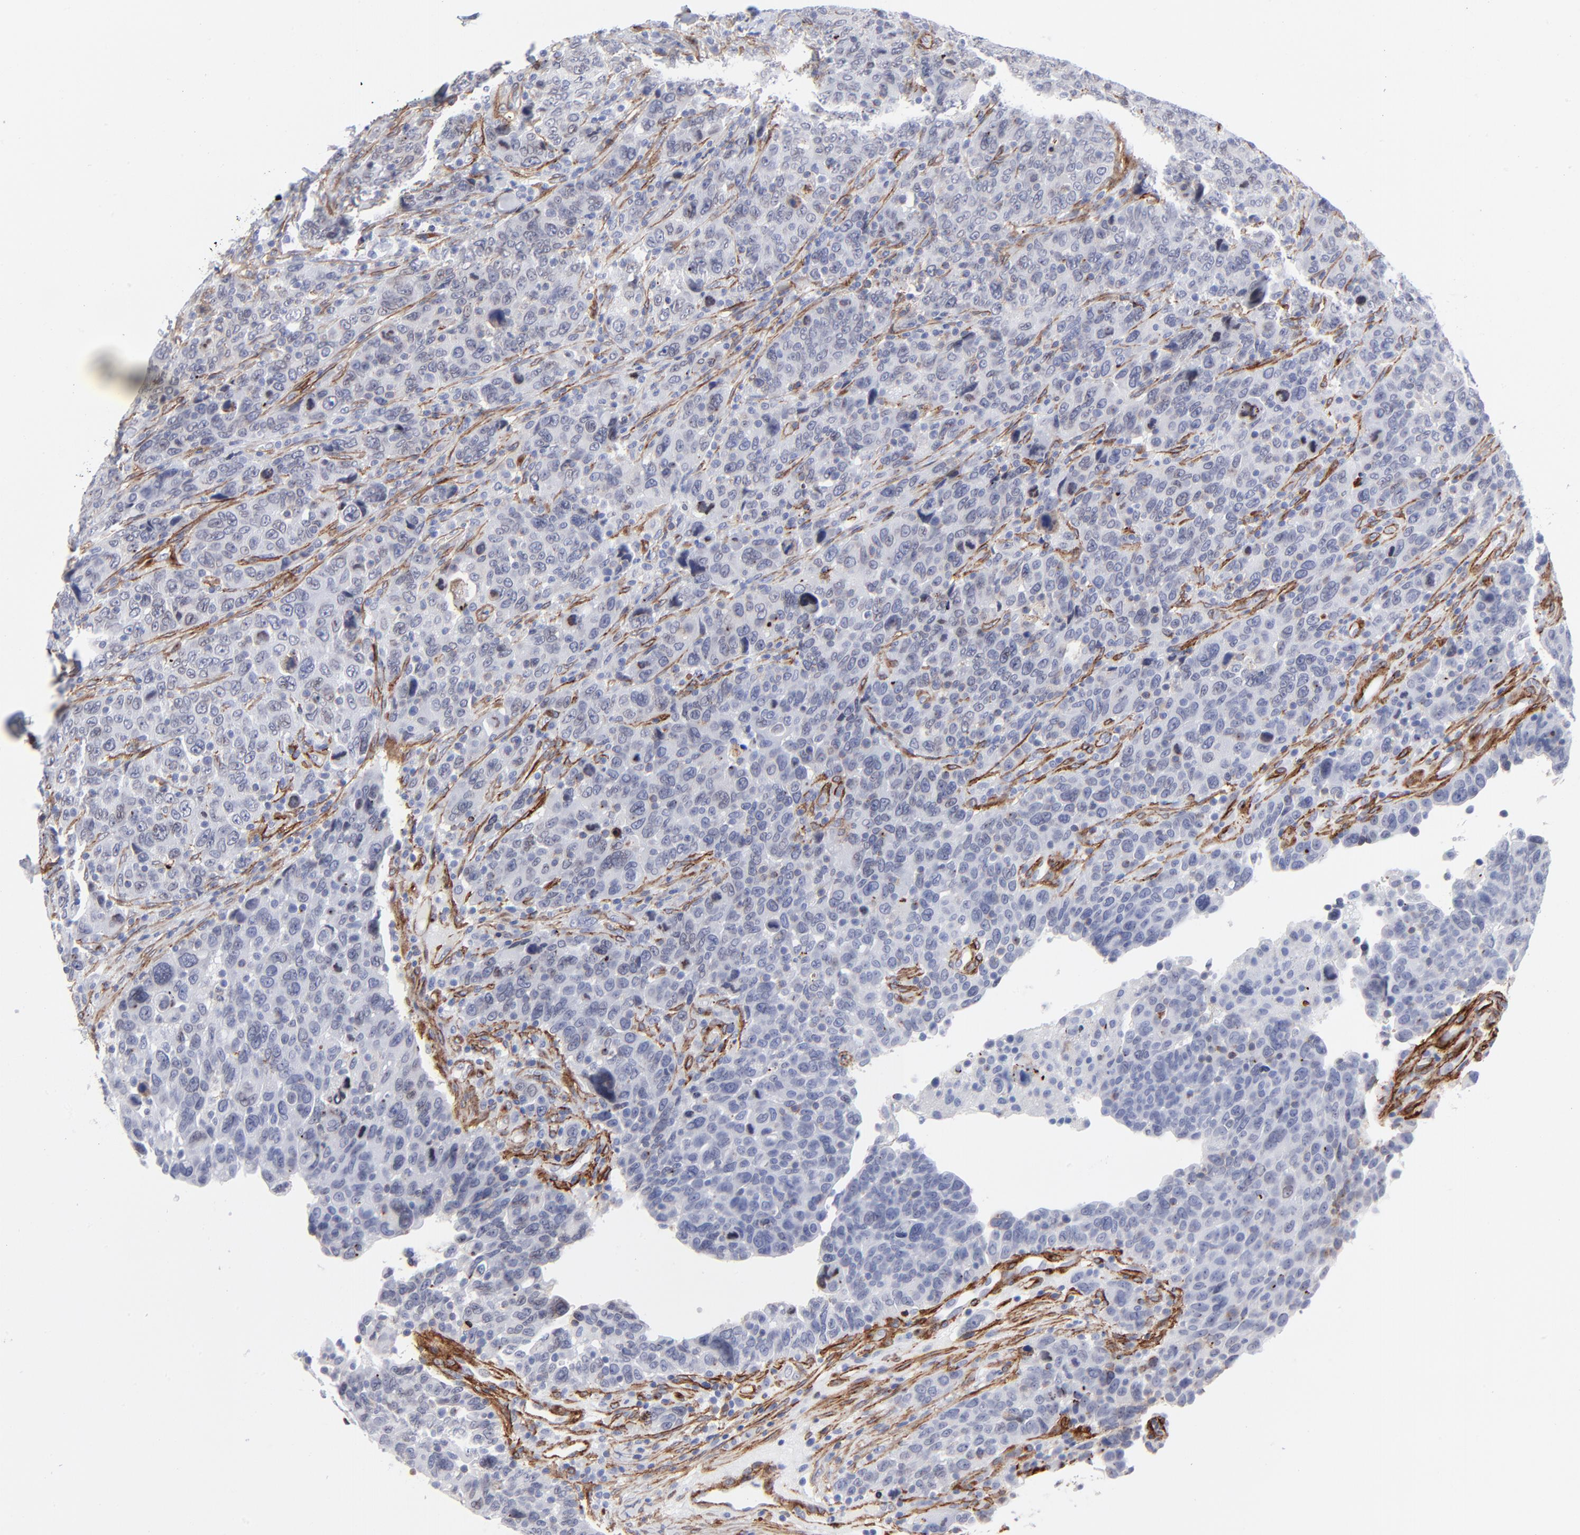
{"staining": {"intensity": "negative", "quantity": "none", "location": "none"}, "tissue": "breast cancer", "cell_type": "Tumor cells", "image_type": "cancer", "snomed": [{"axis": "morphology", "description": "Duct carcinoma"}, {"axis": "topography", "description": "Breast"}], "caption": "Tumor cells are negative for protein expression in human breast infiltrating ductal carcinoma. (DAB (3,3'-diaminobenzidine) immunohistochemistry (IHC) with hematoxylin counter stain).", "gene": "PDGFRB", "patient": {"sex": "female", "age": 37}}